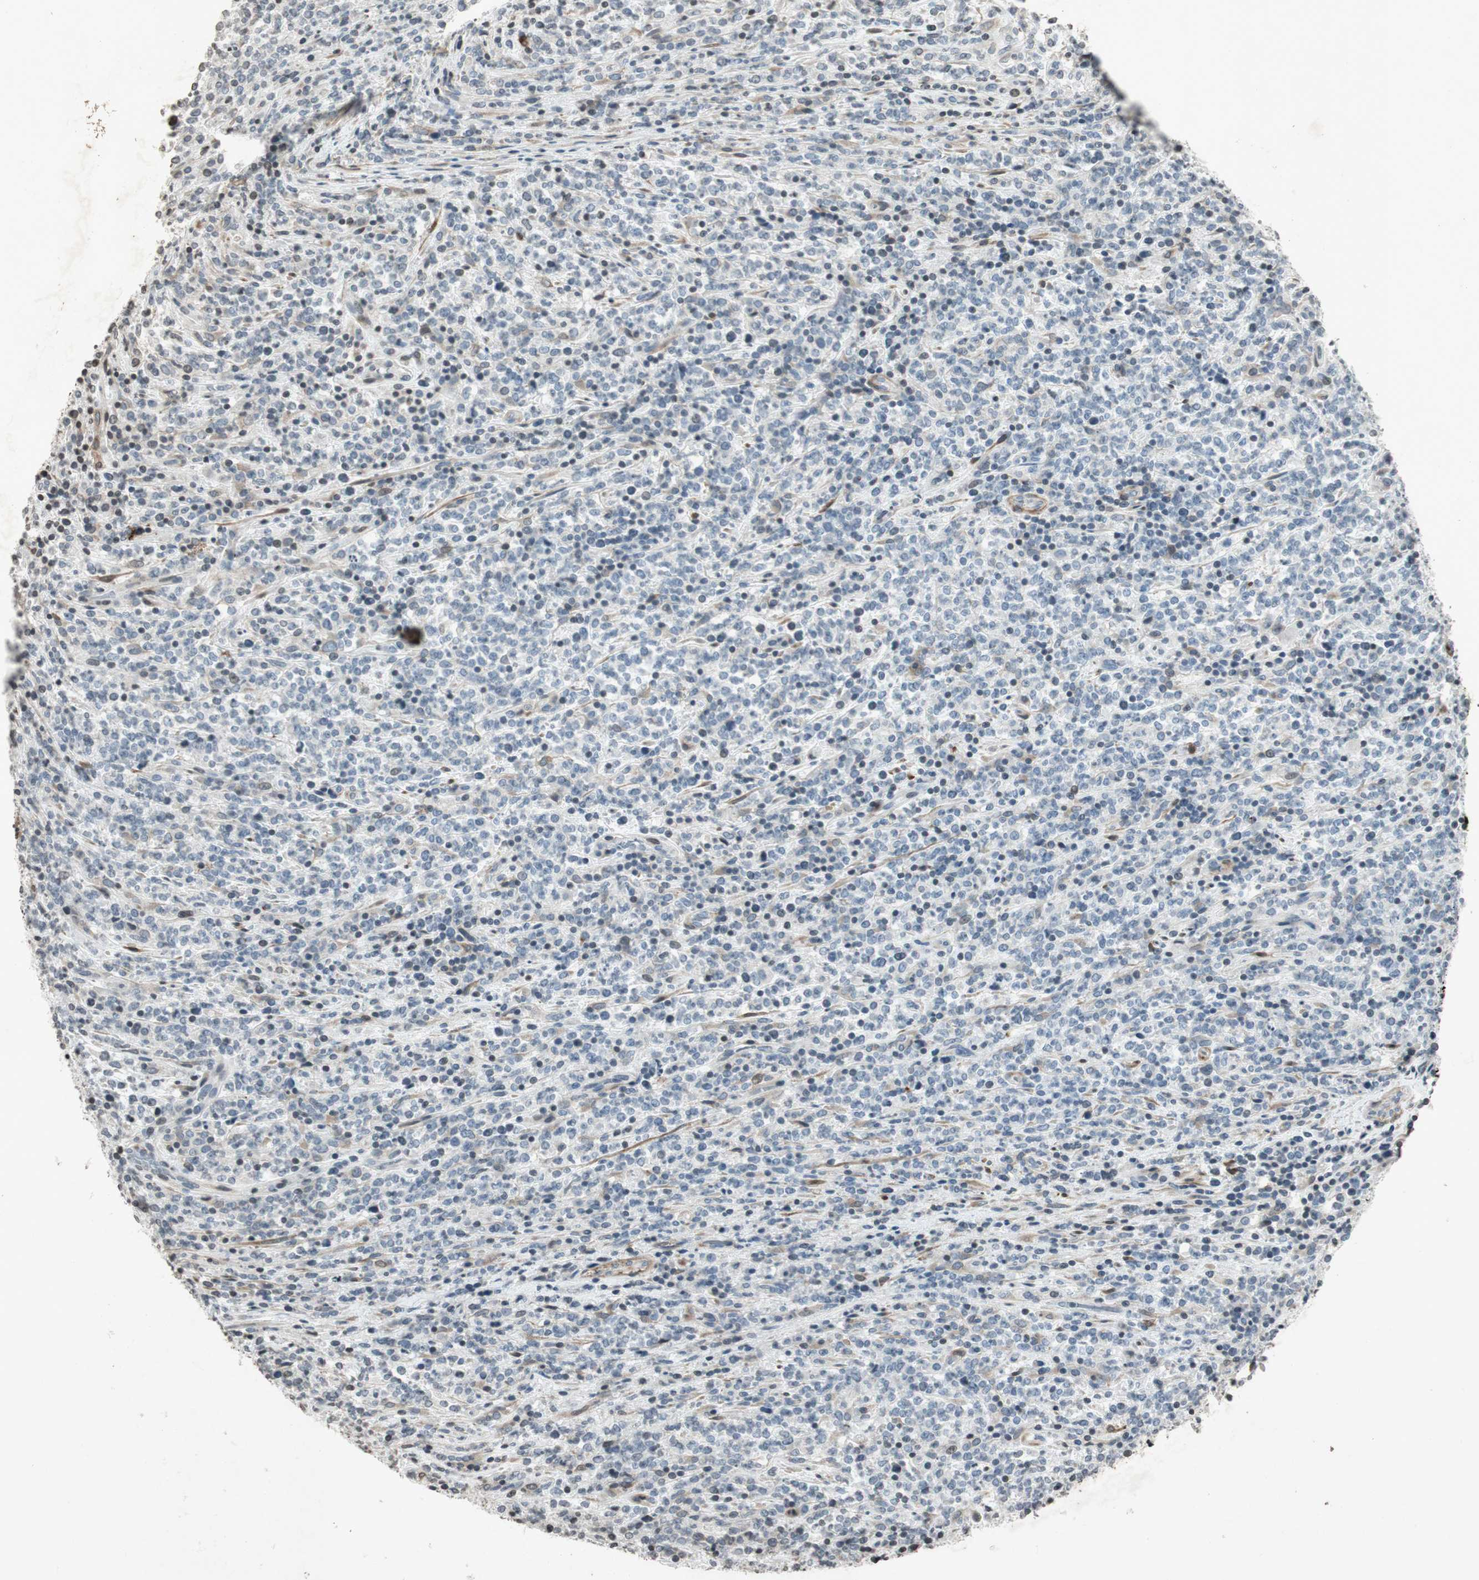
{"staining": {"intensity": "negative", "quantity": "none", "location": "none"}, "tissue": "lymphoma", "cell_type": "Tumor cells", "image_type": "cancer", "snomed": [{"axis": "morphology", "description": "Malignant lymphoma, non-Hodgkin's type, High grade"}, {"axis": "topography", "description": "Soft tissue"}], "caption": "The image reveals no staining of tumor cells in lymphoma.", "gene": "PRKG1", "patient": {"sex": "male", "age": 18}}